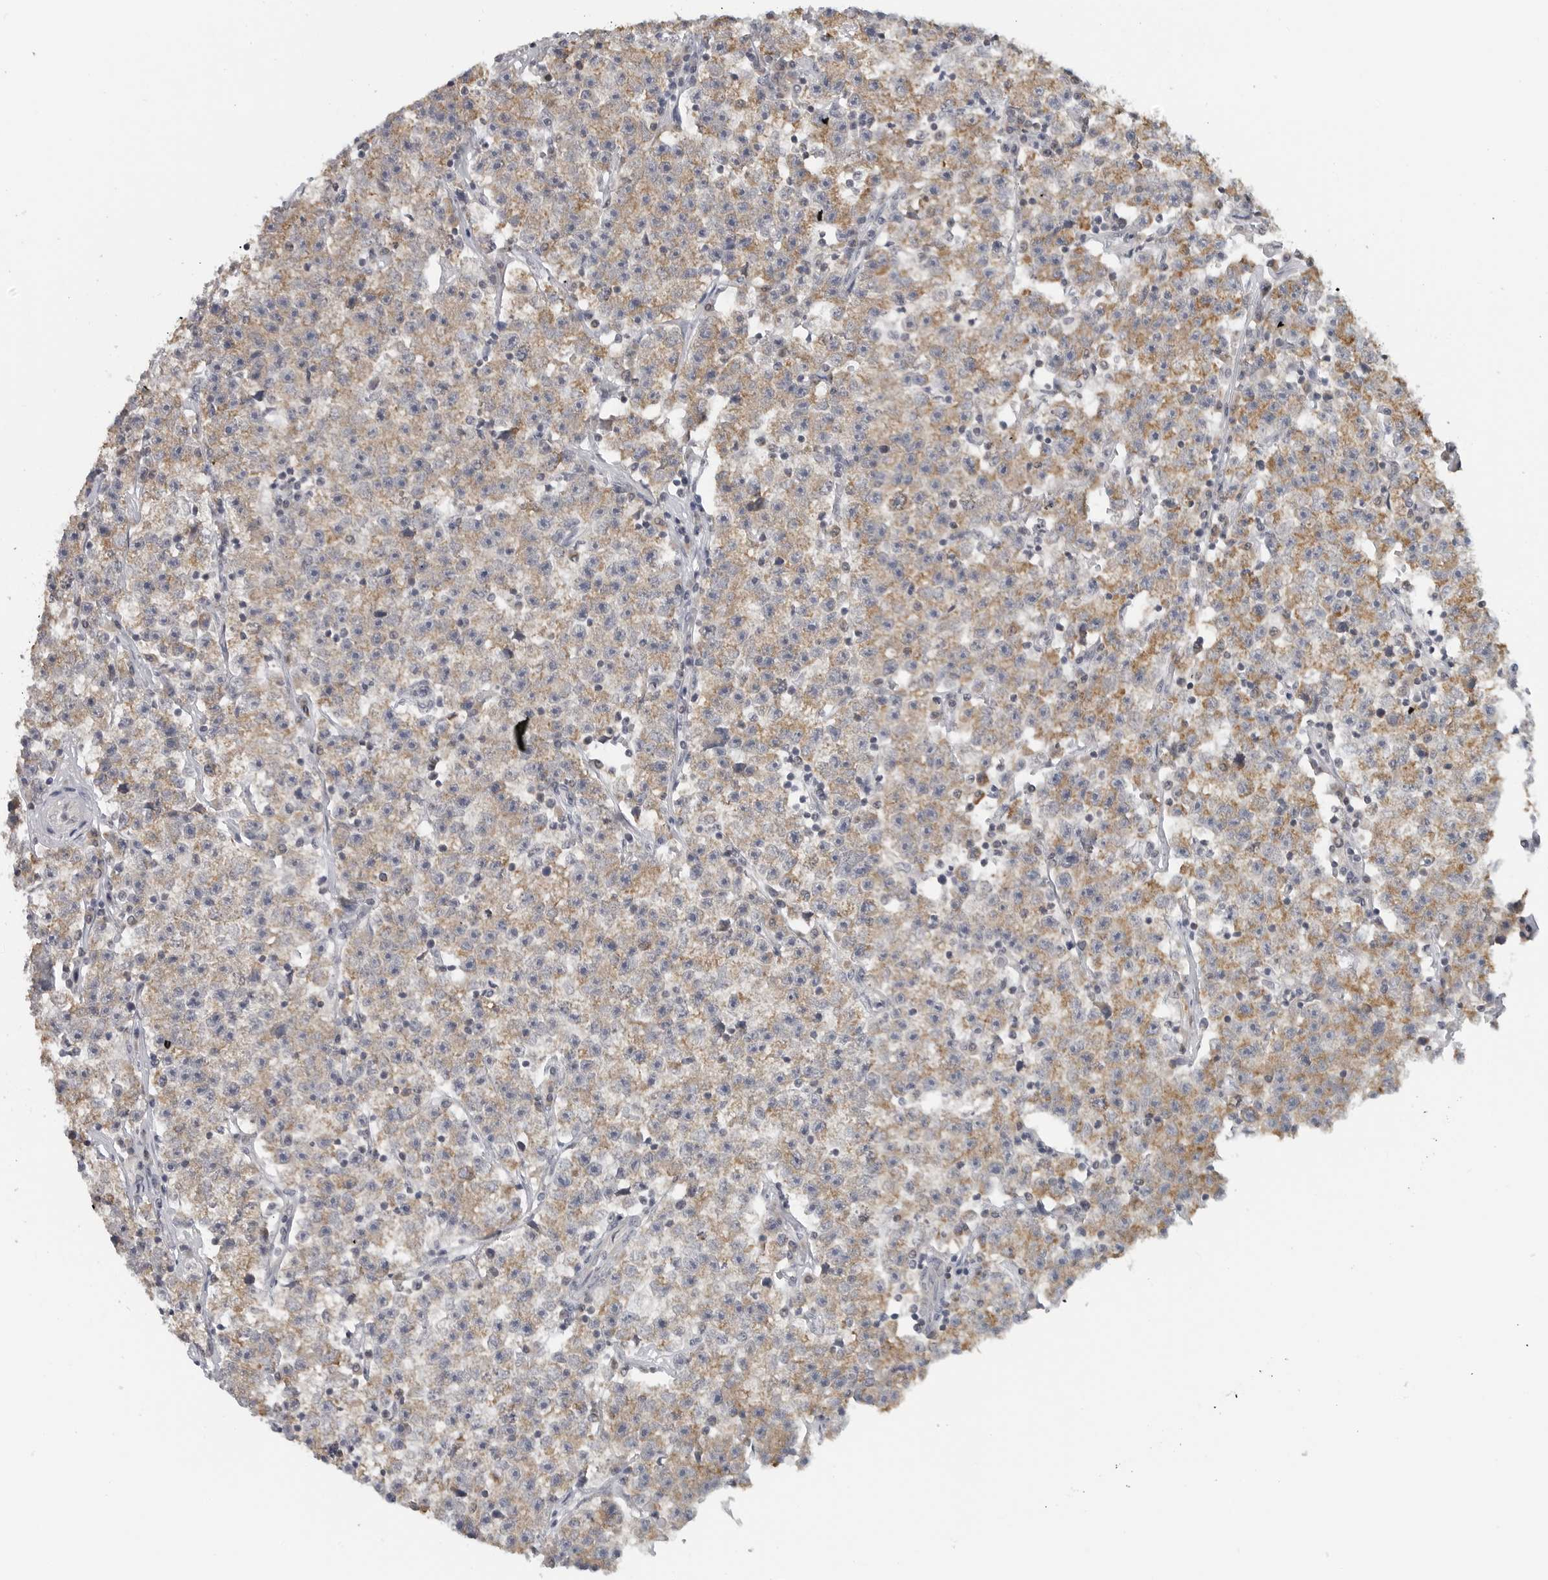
{"staining": {"intensity": "moderate", "quantity": ">75%", "location": "cytoplasmic/membranous"}, "tissue": "testis cancer", "cell_type": "Tumor cells", "image_type": "cancer", "snomed": [{"axis": "morphology", "description": "Seminoma, NOS"}, {"axis": "topography", "description": "Testis"}], "caption": "A histopathology image showing moderate cytoplasmic/membranous positivity in approximately >75% of tumor cells in testis cancer (seminoma), as visualized by brown immunohistochemical staining.", "gene": "IL12RB2", "patient": {"sex": "male", "age": 22}}